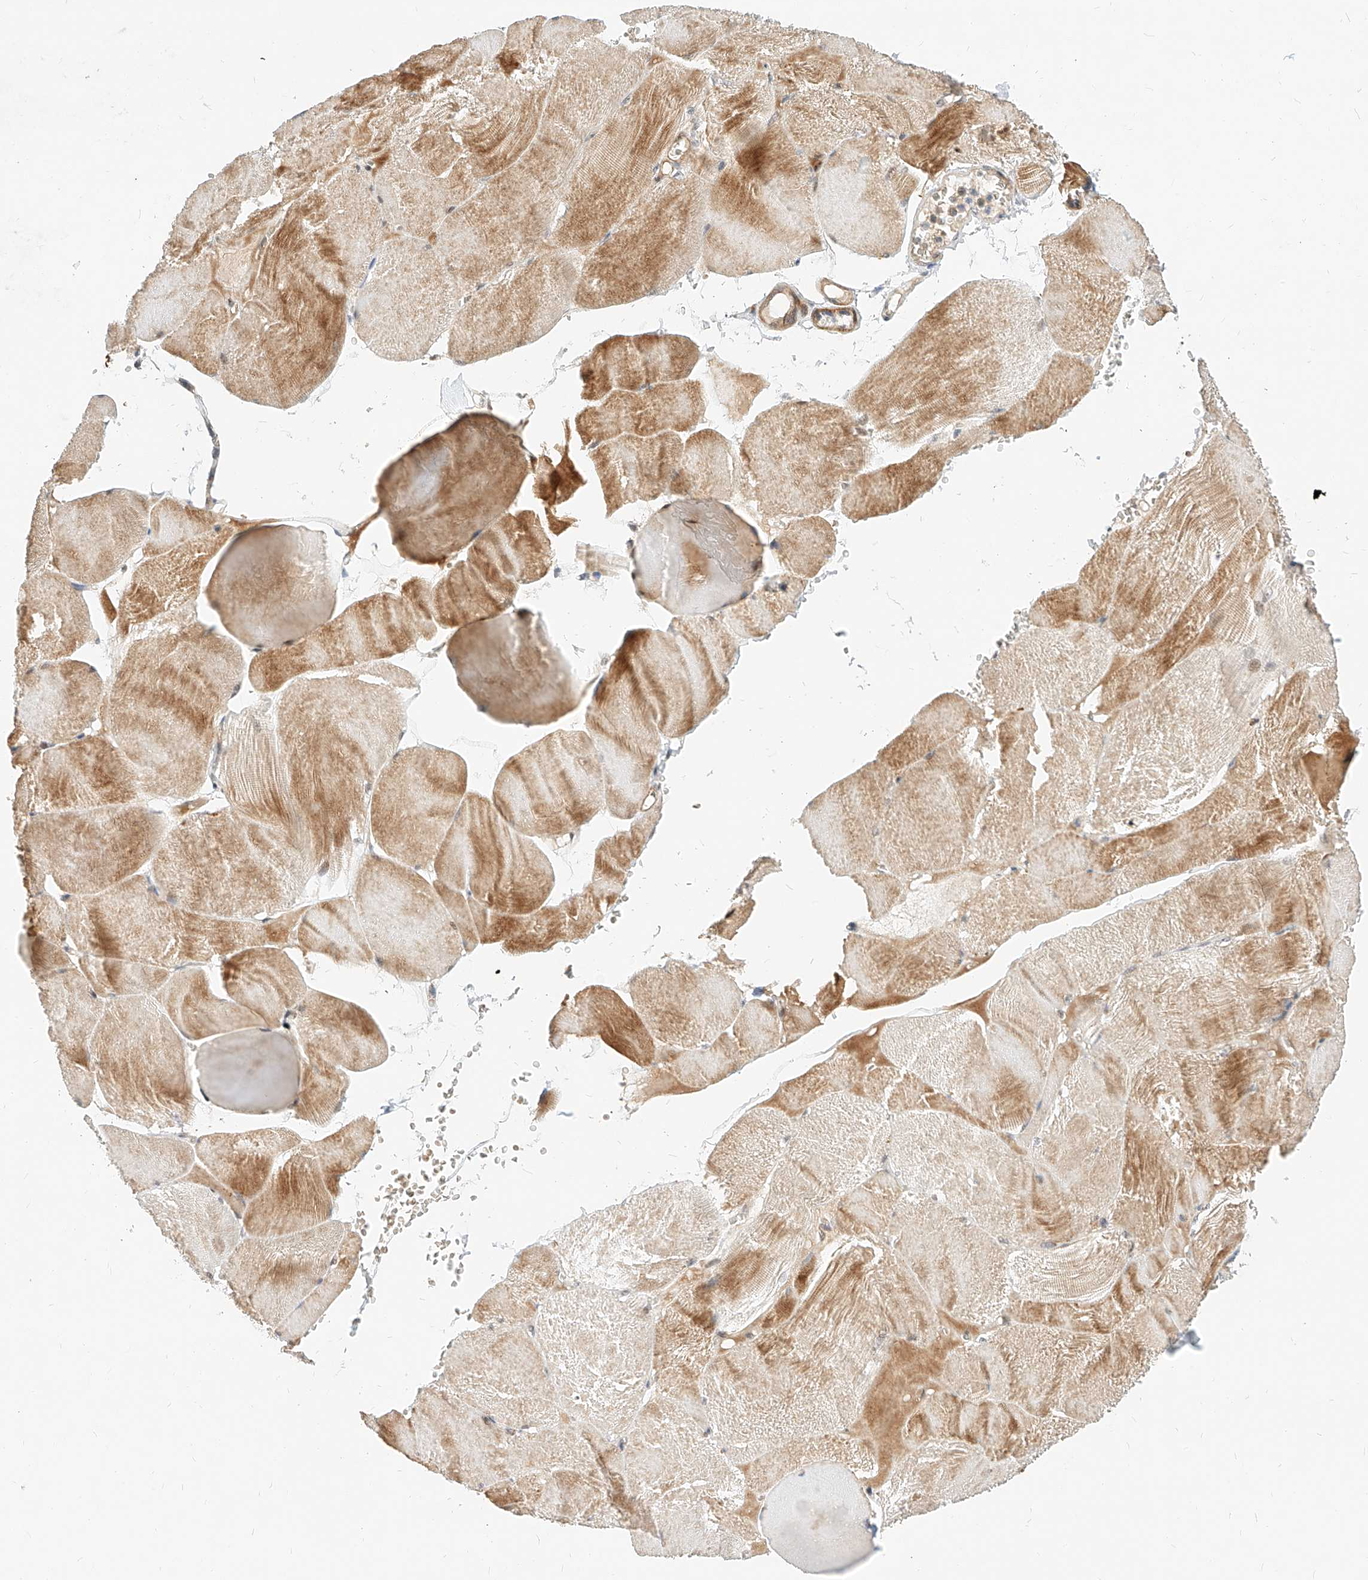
{"staining": {"intensity": "moderate", "quantity": ">75%", "location": "cytoplasmic/membranous"}, "tissue": "skeletal muscle", "cell_type": "Myocytes", "image_type": "normal", "snomed": [{"axis": "morphology", "description": "Normal tissue, NOS"}, {"axis": "morphology", "description": "Basal cell carcinoma"}, {"axis": "topography", "description": "Skeletal muscle"}], "caption": "High-magnification brightfield microscopy of benign skeletal muscle stained with DAB (3,3'-diaminobenzidine) (brown) and counterstained with hematoxylin (blue). myocytes exhibit moderate cytoplasmic/membranous expression is appreciated in approximately>75% of cells.", "gene": "CBX8", "patient": {"sex": "female", "age": 64}}